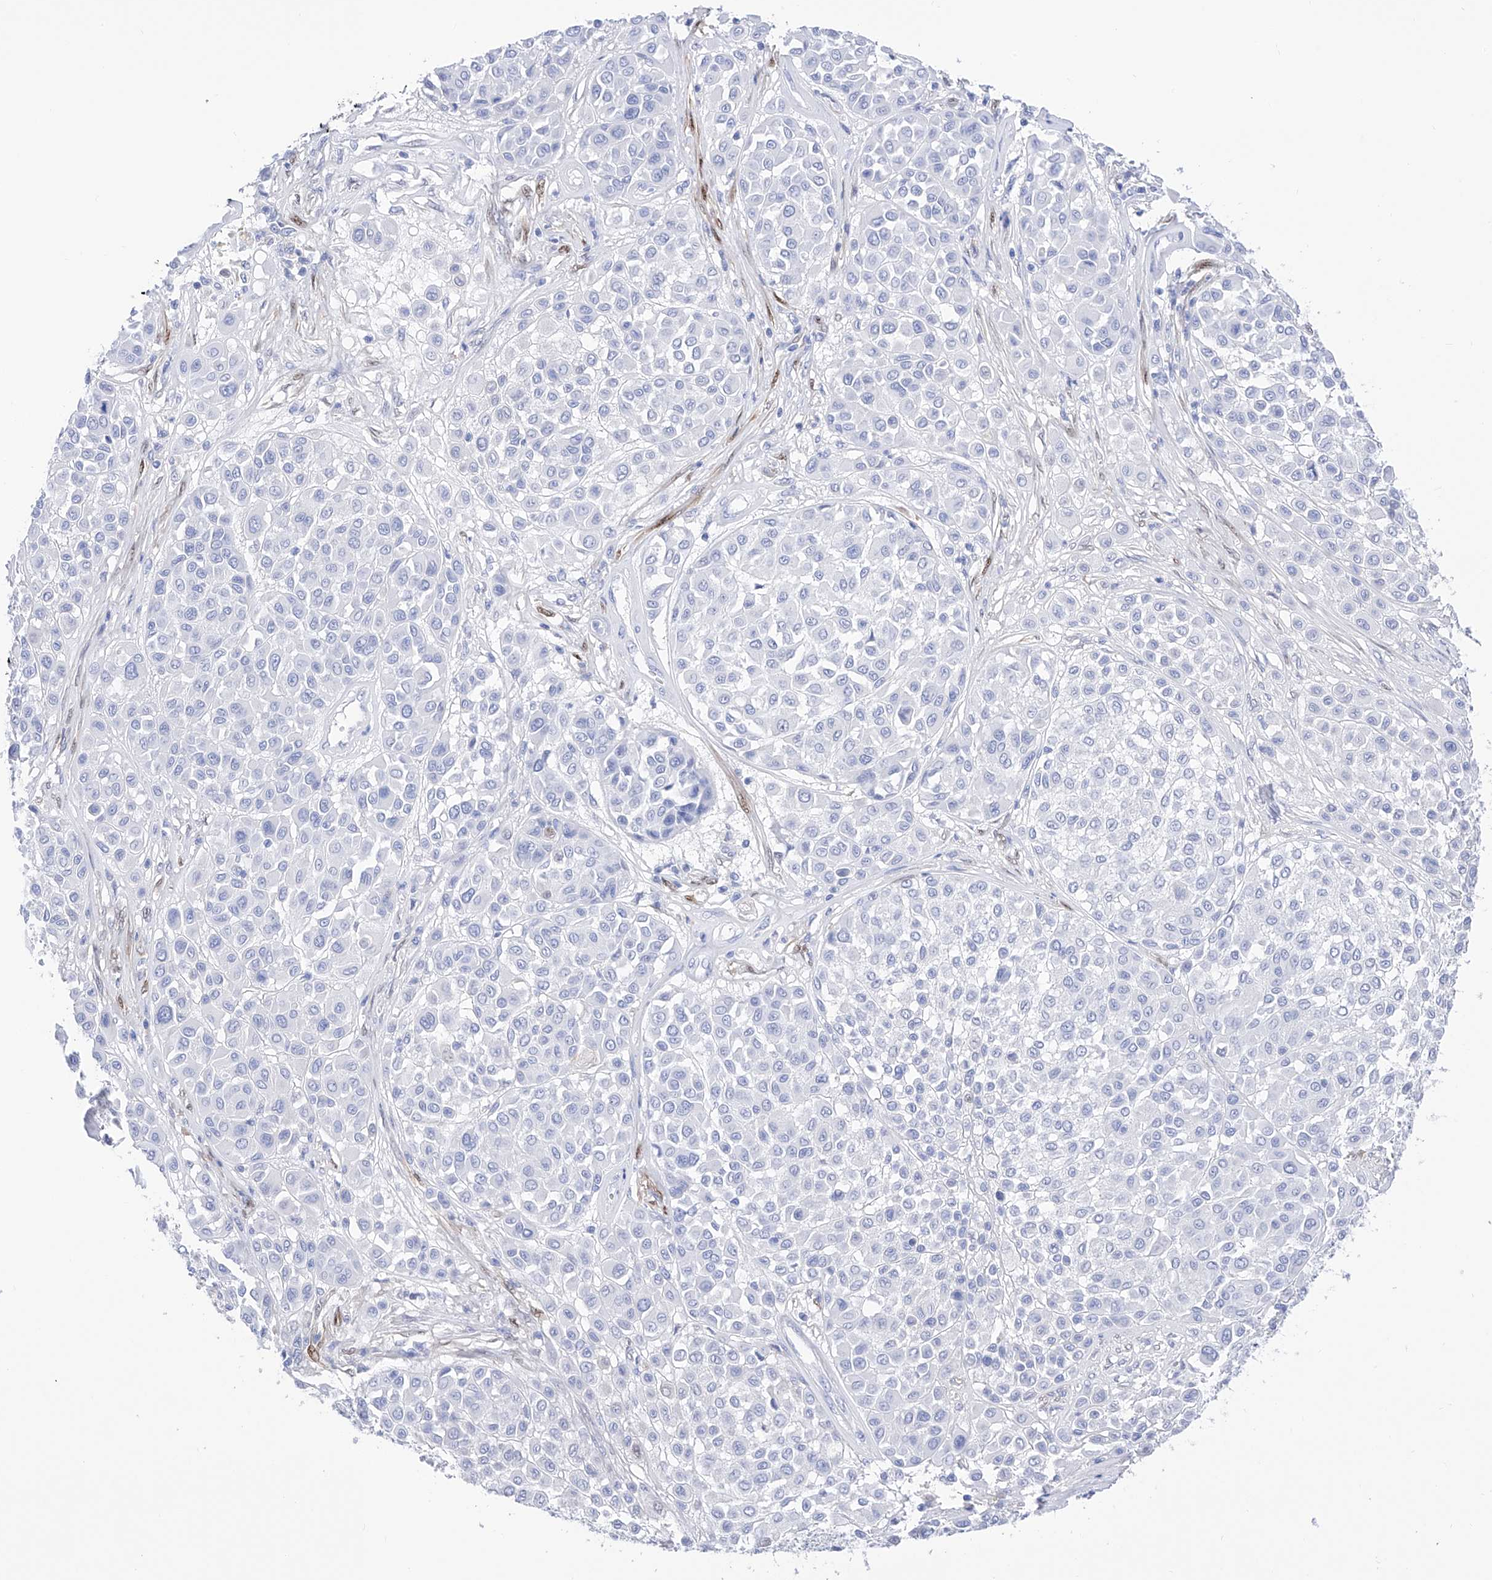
{"staining": {"intensity": "negative", "quantity": "none", "location": "none"}, "tissue": "melanoma", "cell_type": "Tumor cells", "image_type": "cancer", "snomed": [{"axis": "morphology", "description": "Malignant melanoma, Metastatic site"}, {"axis": "topography", "description": "Soft tissue"}], "caption": "Tumor cells are negative for protein expression in human melanoma.", "gene": "TRPC7", "patient": {"sex": "male", "age": 41}}